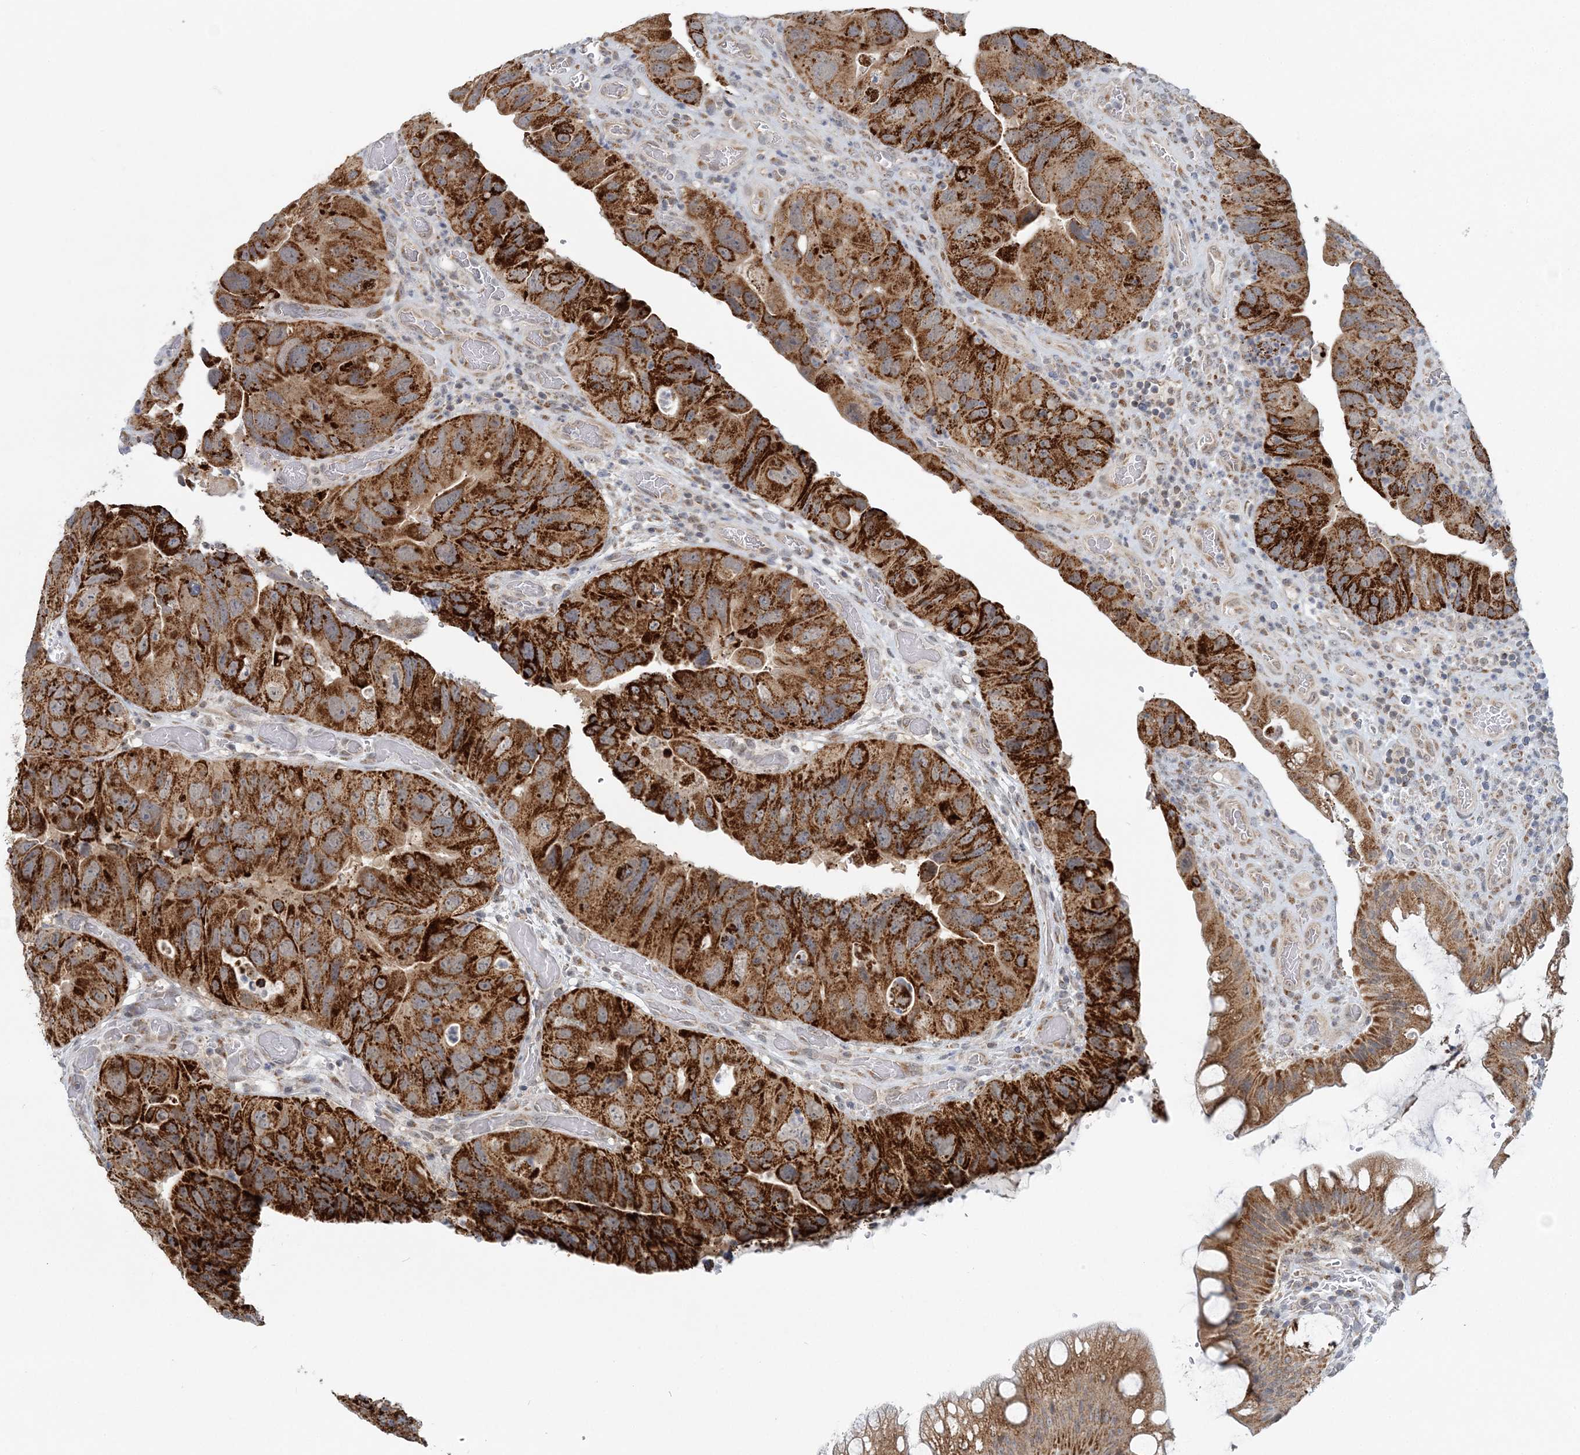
{"staining": {"intensity": "strong", "quantity": ">75%", "location": "cytoplasmic/membranous"}, "tissue": "colorectal cancer", "cell_type": "Tumor cells", "image_type": "cancer", "snomed": [{"axis": "morphology", "description": "Adenocarcinoma, NOS"}, {"axis": "topography", "description": "Rectum"}], "caption": "There is high levels of strong cytoplasmic/membranous expression in tumor cells of adenocarcinoma (colorectal), as demonstrated by immunohistochemical staining (brown color).", "gene": "RNF150", "patient": {"sex": "male", "age": 63}}